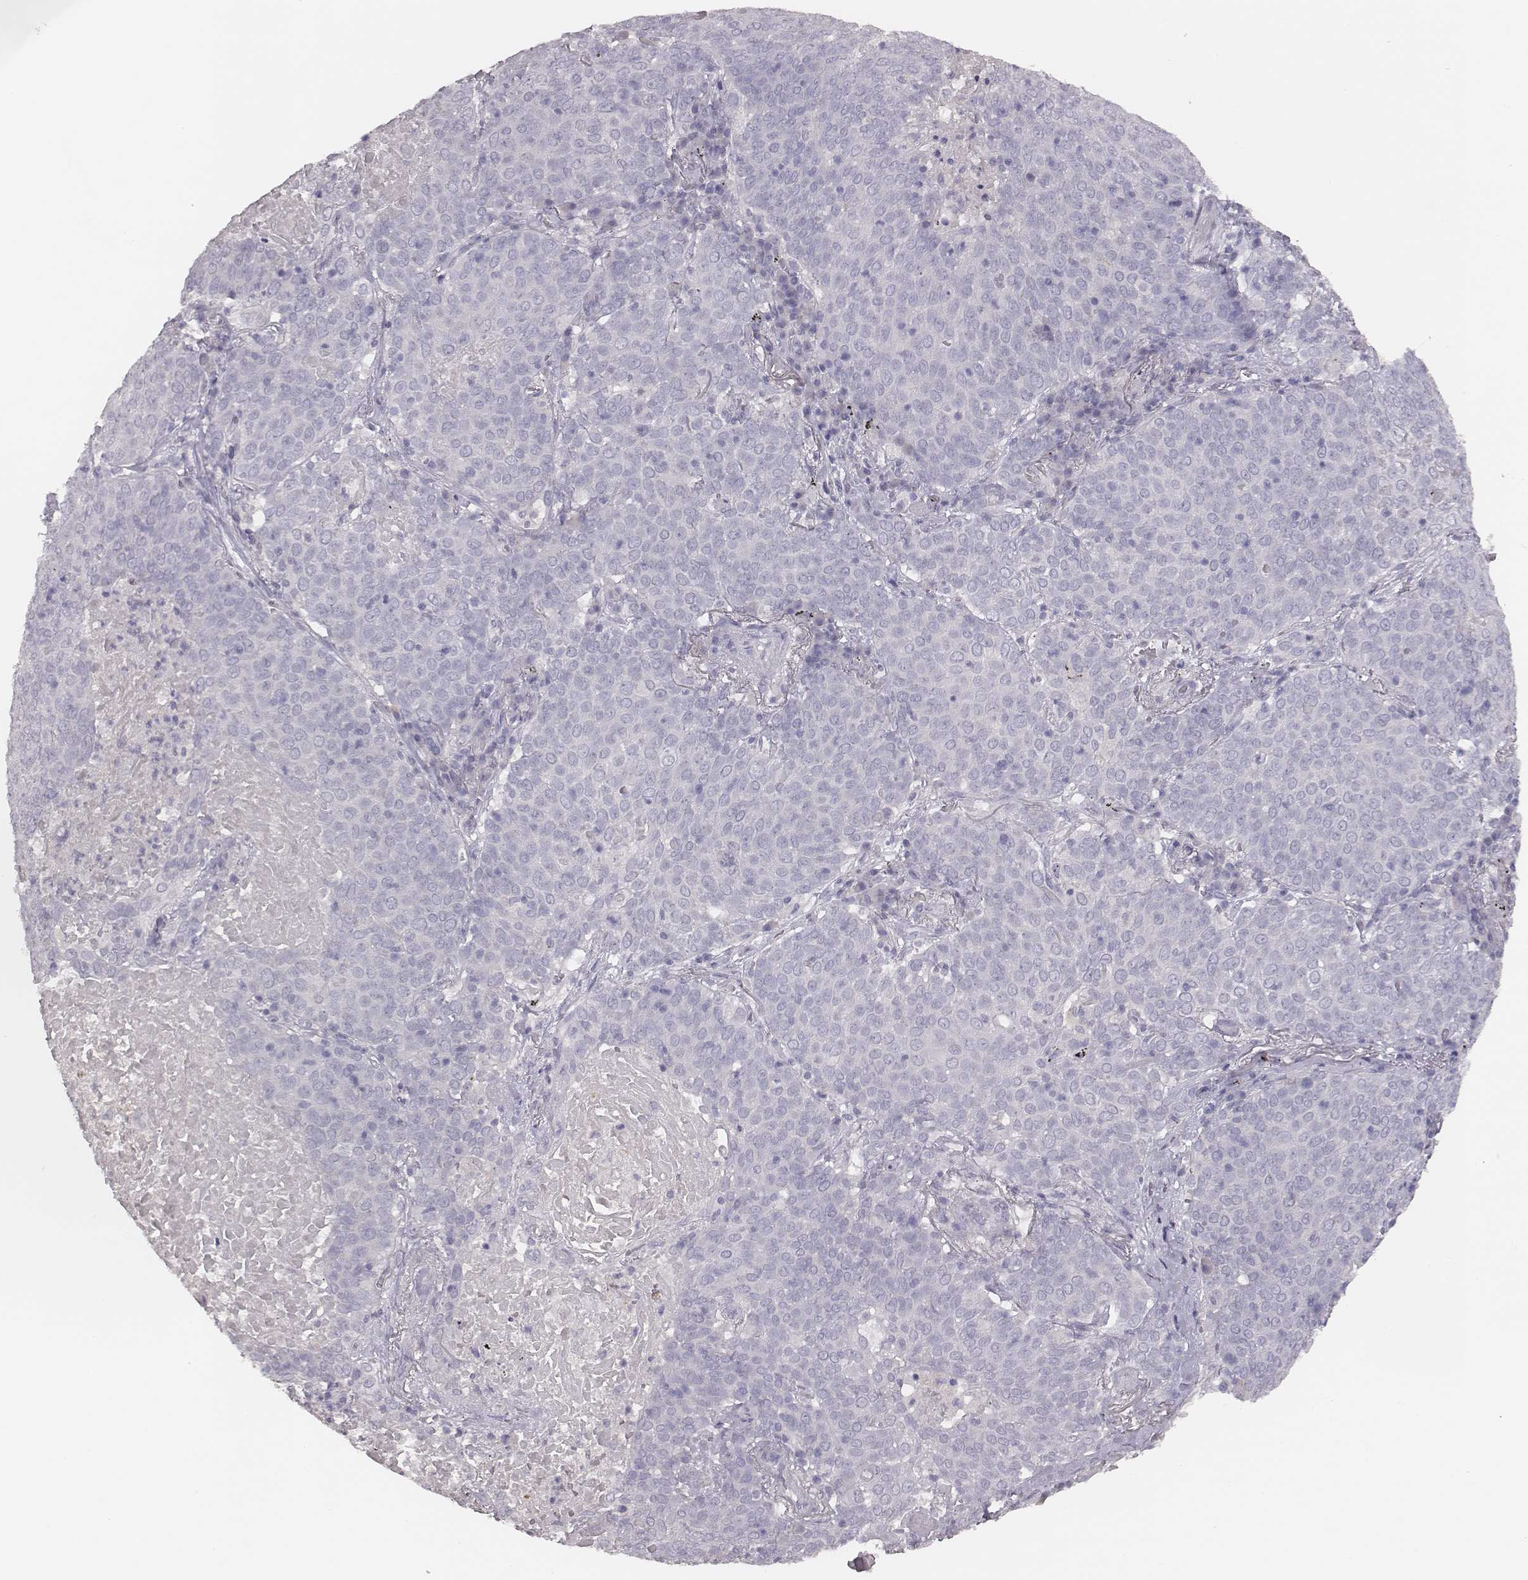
{"staining": {"intensity": "negative", "quantity": "none", "location": "none"}, "tissue": "lung cancer", "cell_type": "Tumor cells", "image_type": "cancer", "snomed": [{"axis": "morphology", "description": "Squamous cell carcinoma, NOS"}, {"axis": "topography", "description": "Lung"}], "caption": "Histopathology image shows no significant protein expression in tumor cells of lung cancer.", "gene": "MYH6", "patient": {"sex": "male", "age": 82}}